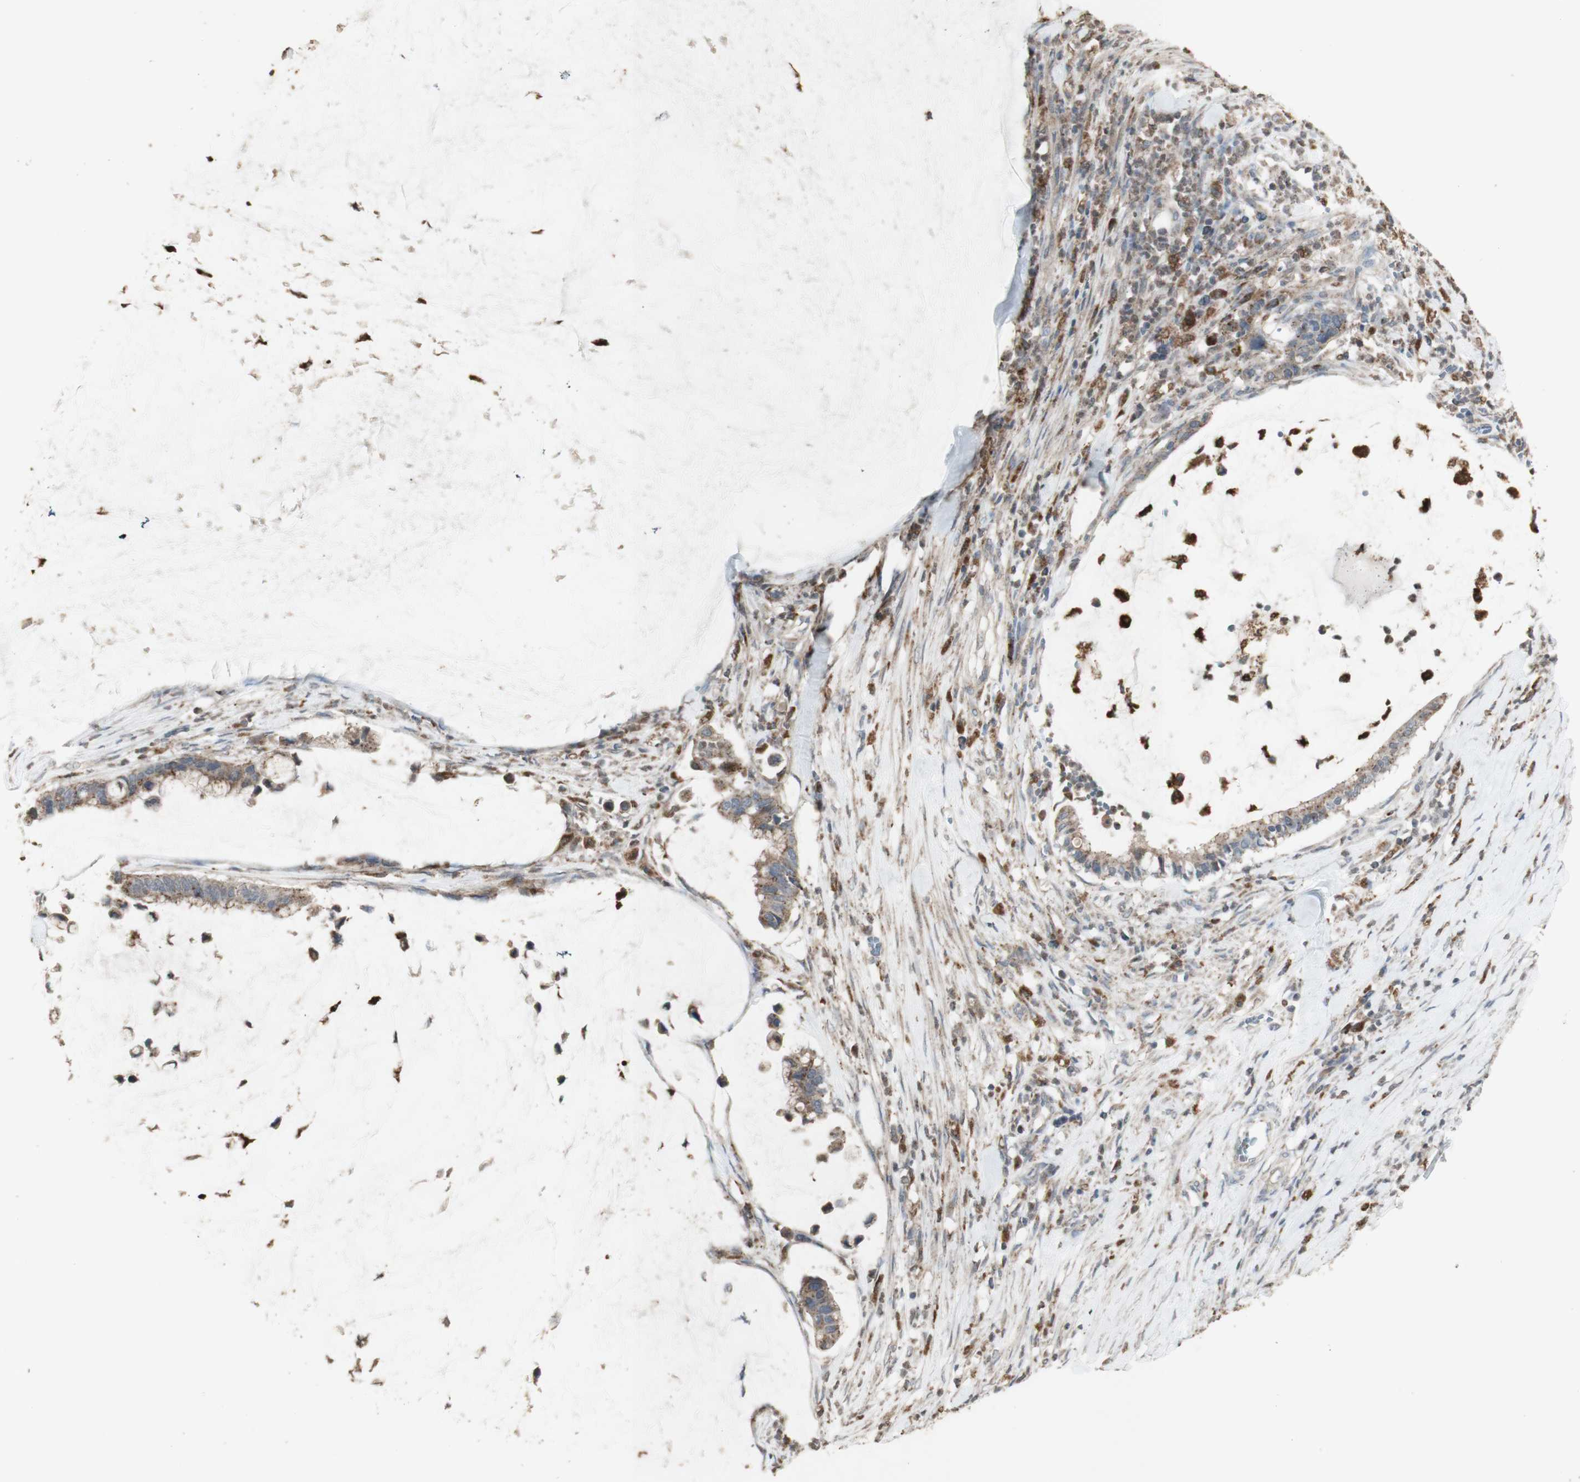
{"staining": {"intensity": "moderate", "quantity": ">75%", "location": "cytoplasmic/membranous"}, "tissue": "pancreatic cancer", "cell_type": "Tumor cells", "image_type": "cancer", "snomed": [{"axis": "morphology", "description": "Adenocarcinoma, NOS"}, {"axis": "topography", "description": "Pancreas"}], "caption": "A medium amount of moderate cytoplasmic/membranous expression is identified in about >75% of tumor cells in adenocarcinoma (pancreatic) tissue.", "gene": "ATP6V1E1", "patient": {"sex": "male", "age": 41}}